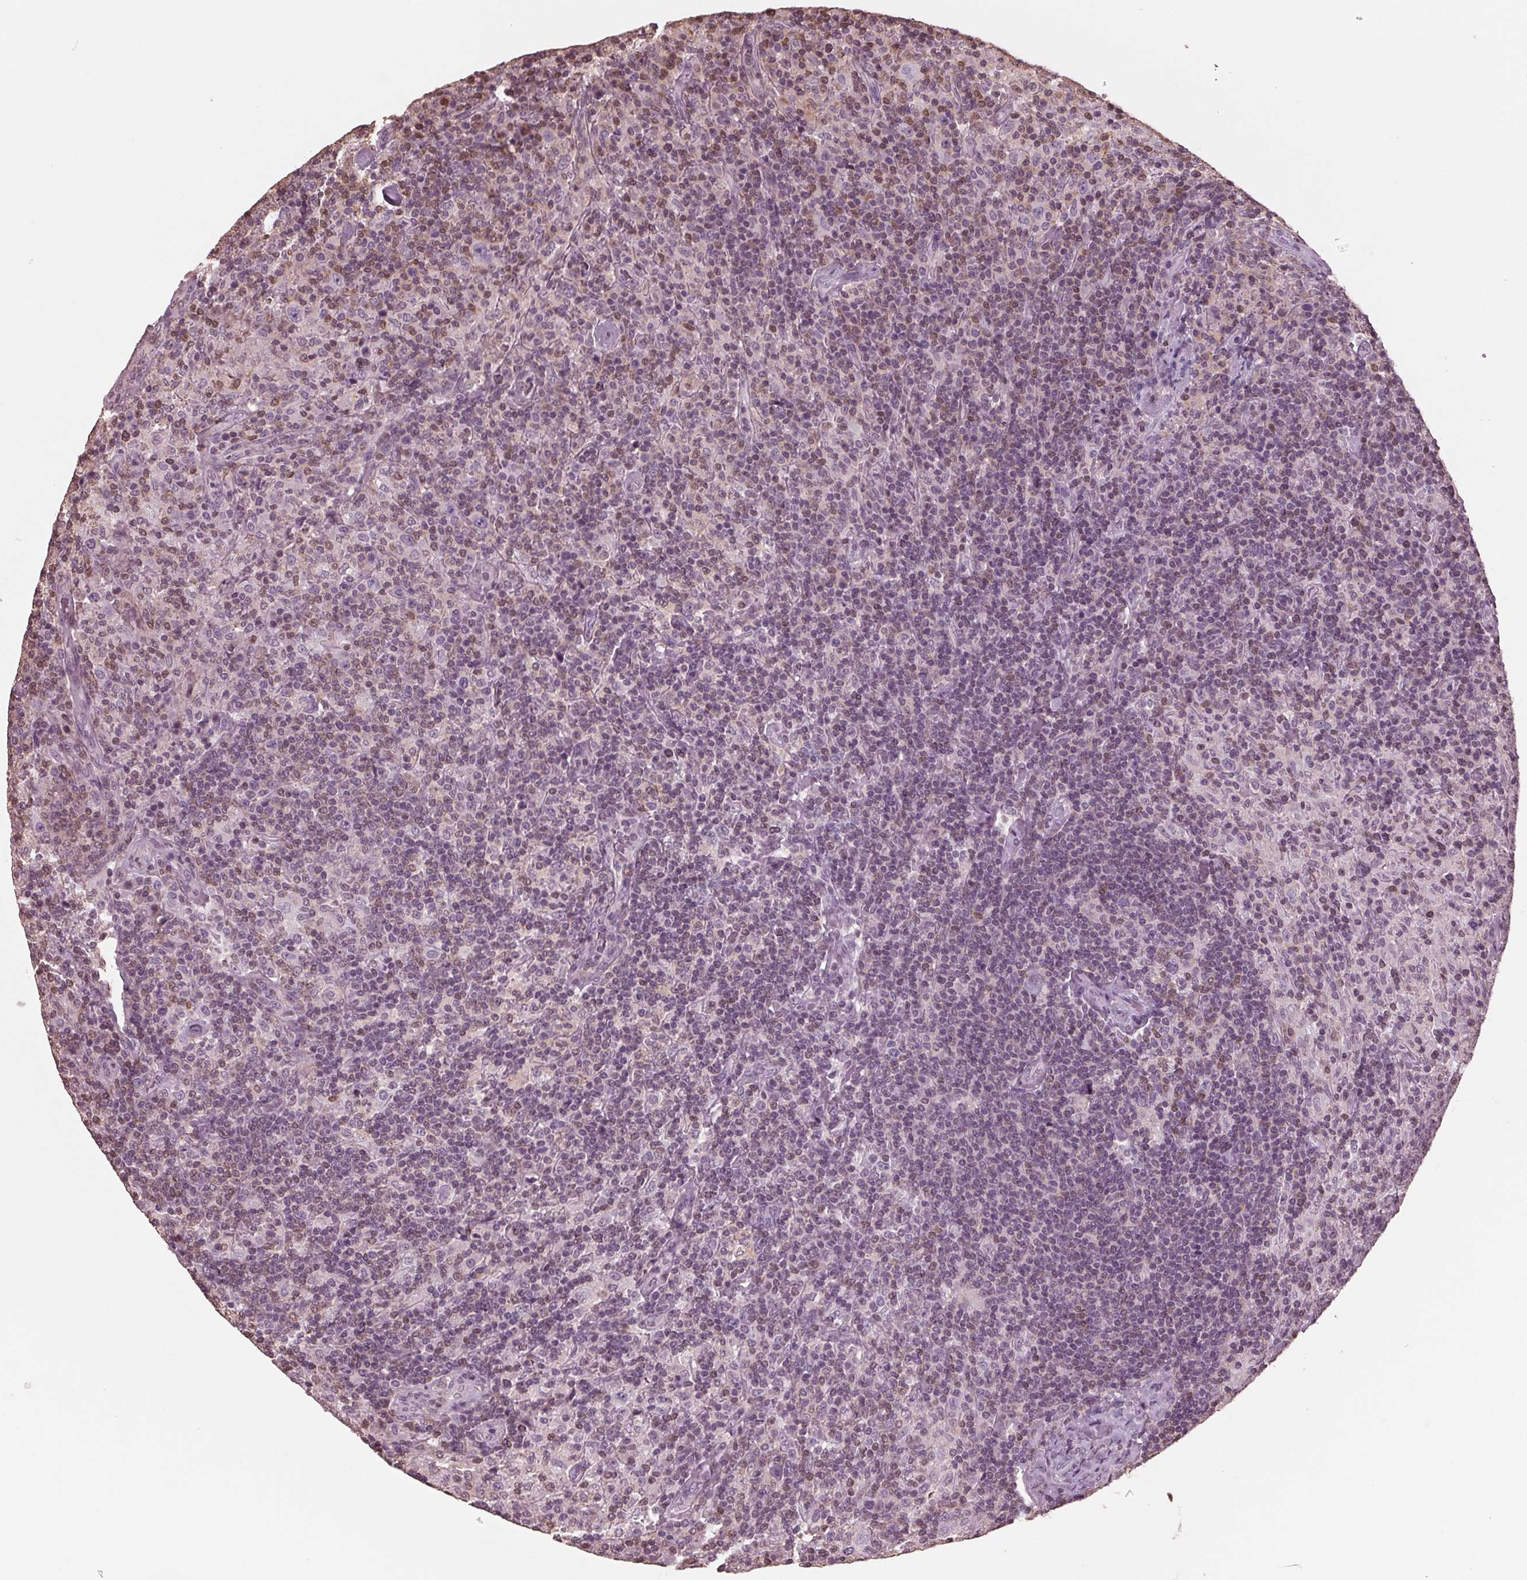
{"staining": {"intensity": "negative", "quantity": "none", "location": "none"}, "tissue": "lymphoma", "cell_type": "Tumor cells", "image_type": "cancer", "snomed": [{"axis": "morphology", "description": "Hodgkin's disease, NOS"}, {"axis": "topography", "description": "Lymph node"}], "caption": "Tumor cells are negative for protein expression in human Hodgkin's disease. Nuclei are stained in blue.", "gene": "BTLA", "patient": {"sex": "male", "age": 70}}